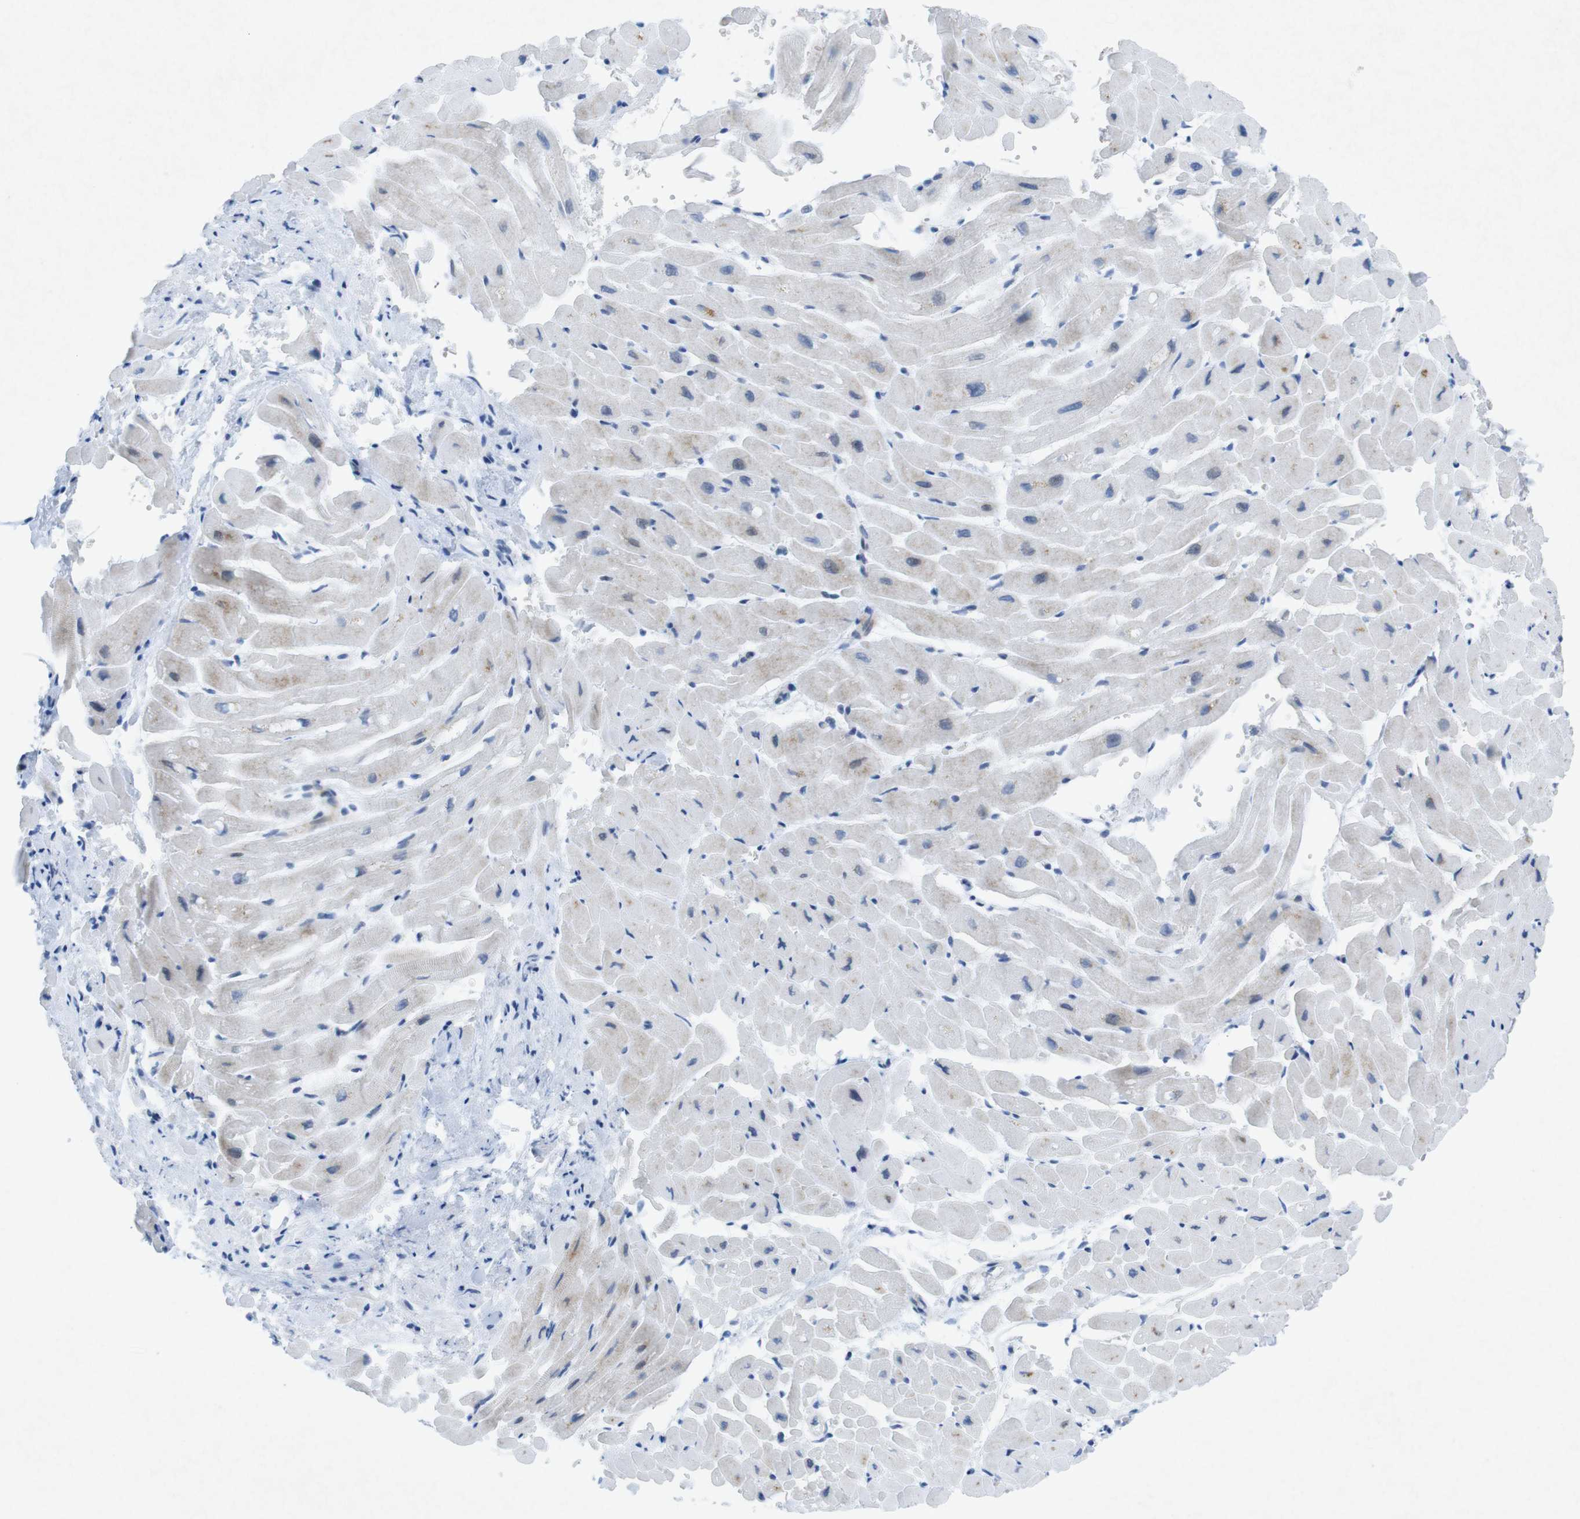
{"staining": {"intensity": "moderate", "quantity": "25%-75%", "location": "cytoplasmic/membranous"}, "tissue": "heart muscle", "cell_type": "Cardiomyocytes", "image_type": "normal", "snomed": [{"axis": "morphology", "description": "Normal tissue, NOS"}, {"axis": "topography", "description": "Heart"}], "caption": "Cardiomyocytes reveal moderate cytoplasmic/membranous staining in approximately 25%-75% of cells in benign heart muscle.", "gene": "CHAF1A", "patient": {"sex": "male", "age": 45}}